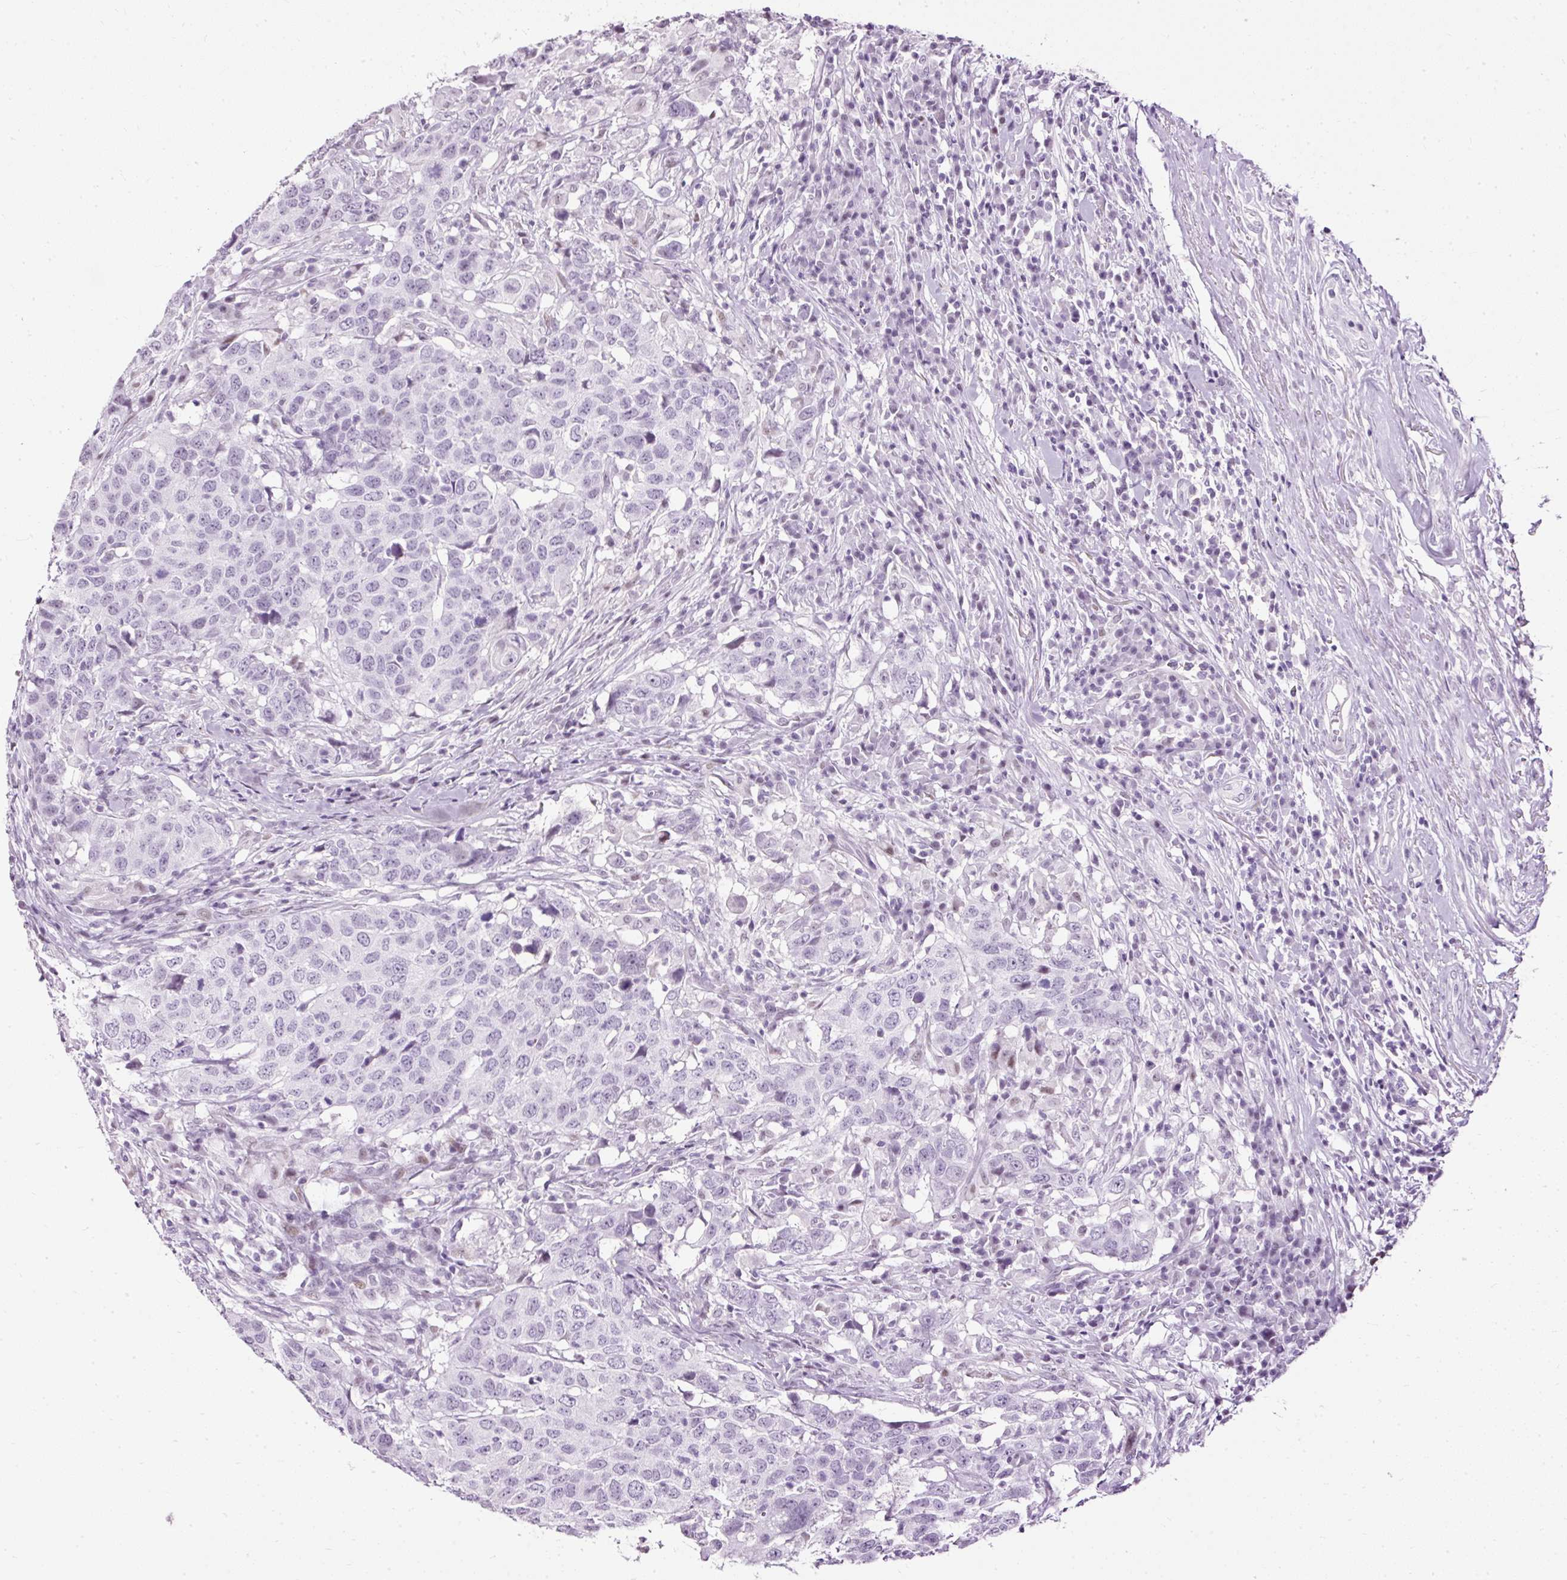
{"staining": {"intensity": "negative", "quantity": "none", "location": "none"}, "tissue": "head and neck cancer", "cell_type": "Tumor cells", "image_type": "cancer", "snomed": [{"axis": "morphology", "description": "Normal tissue, NOS"}, {"axis": "morphology", "description": "Squamous cell carcinoma, NOS"}, {"axis": "topography", "description": "Skeletal muscle"}, {"axis": "topography", "description": "Vascular tissue"}, {"axis": "topography", "description": "Peripheral nerve tissue"}, {"axis": "topography", "description": "Head-Neck"}], "caption": "This is a photomicrograph of immunohistochemistry (IHC) staining of squamous cell carcinoma (head and neck), which shows no expression in tumor cells.", "gene": "PDE6B", "patient": {"sex": "male", "age": 66}}